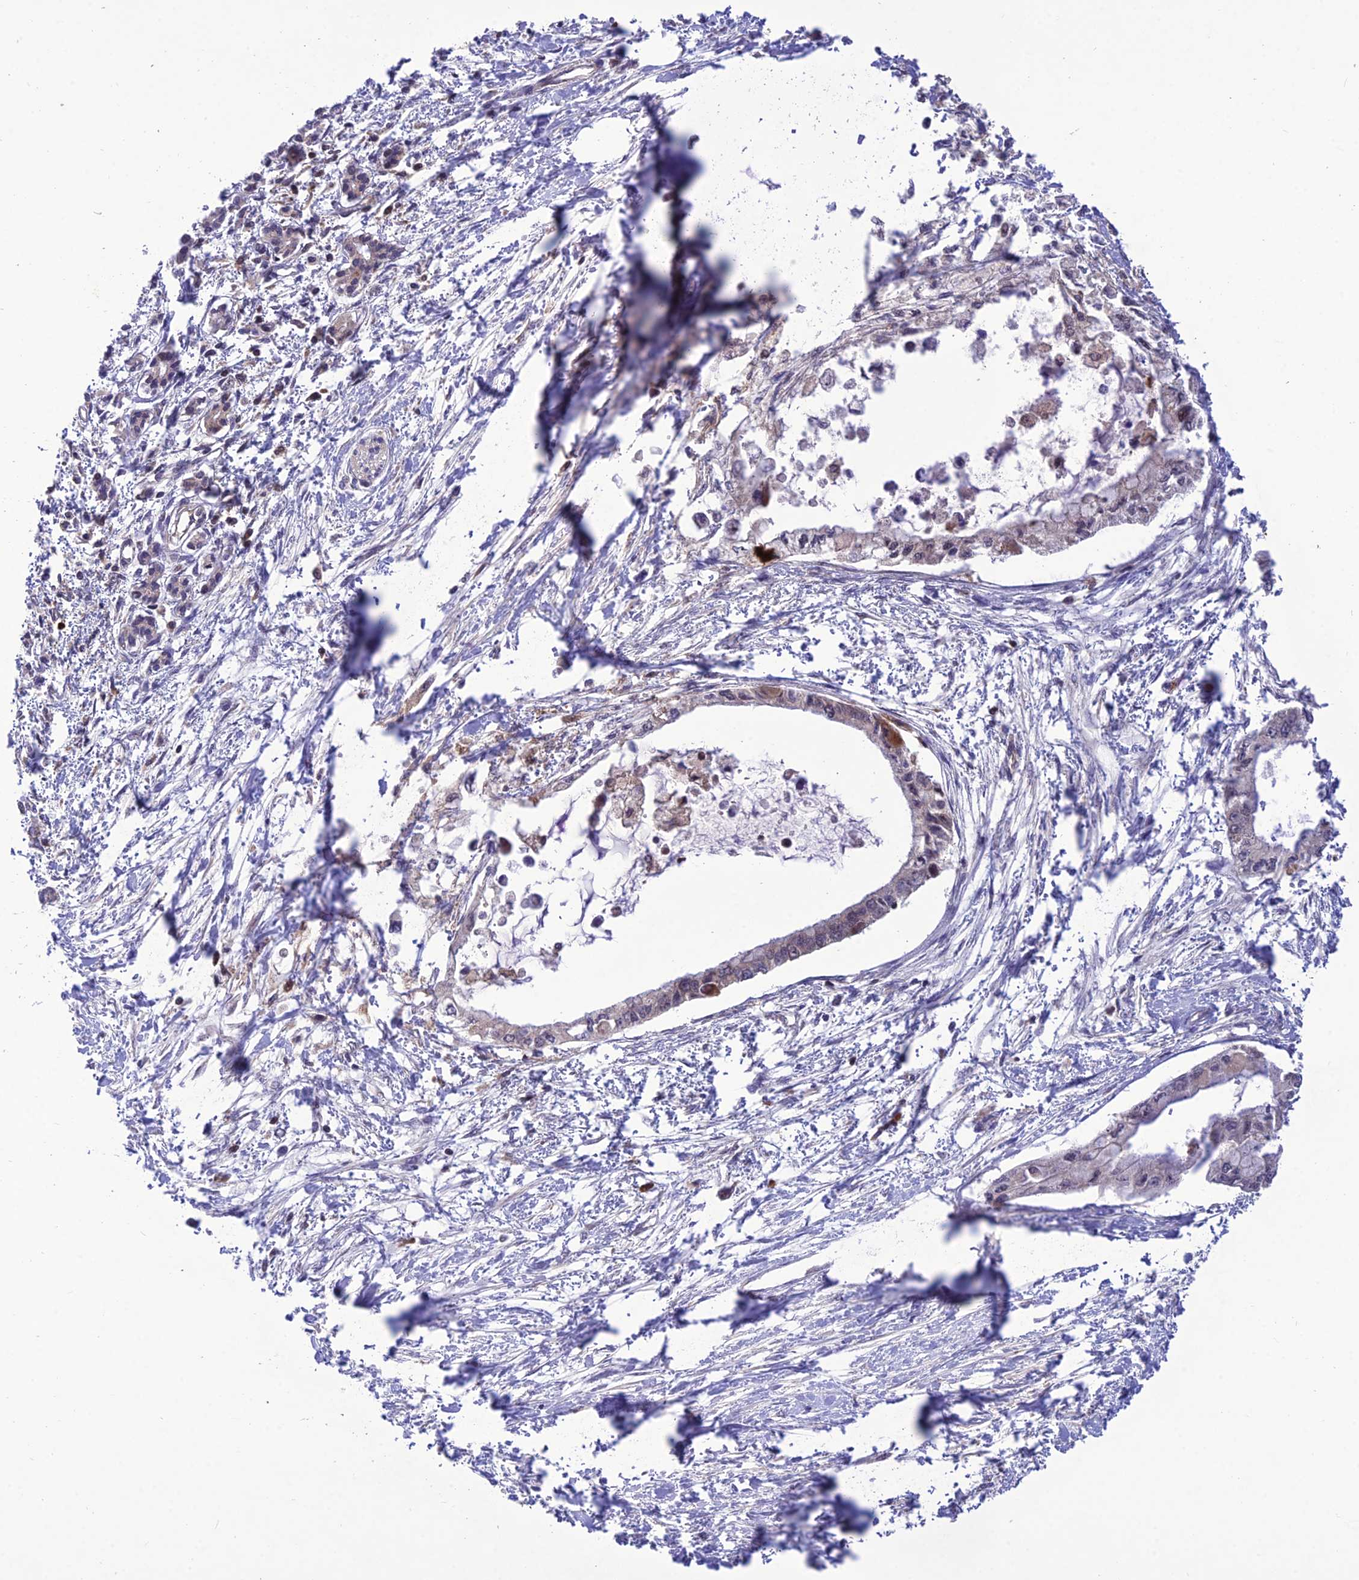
{"staining": {"intensity": "weak", "quantity": "25%-75%", "location": "cytoplasmic/membranous,nuclear"}, "tissue": "pancreatic cancer", "cell_type": "Tumor cells", "image_type": "cancer", "snomed": [{"axis": "morphology", "description": "Adenocarcinoma, NOS"}, {"axis": "topography", "description": "Pancreas"}], "caption": "Human pancreatic cancer (adenocarcinoma) stained for a protein (brown) demonstrates weak cytoplasmic/membranous and nuclear positive positivity in approximately 25%-75% of tumor cells.", "gene": "NDUFC1", "patient": {"sex": "male", "age": 48}}